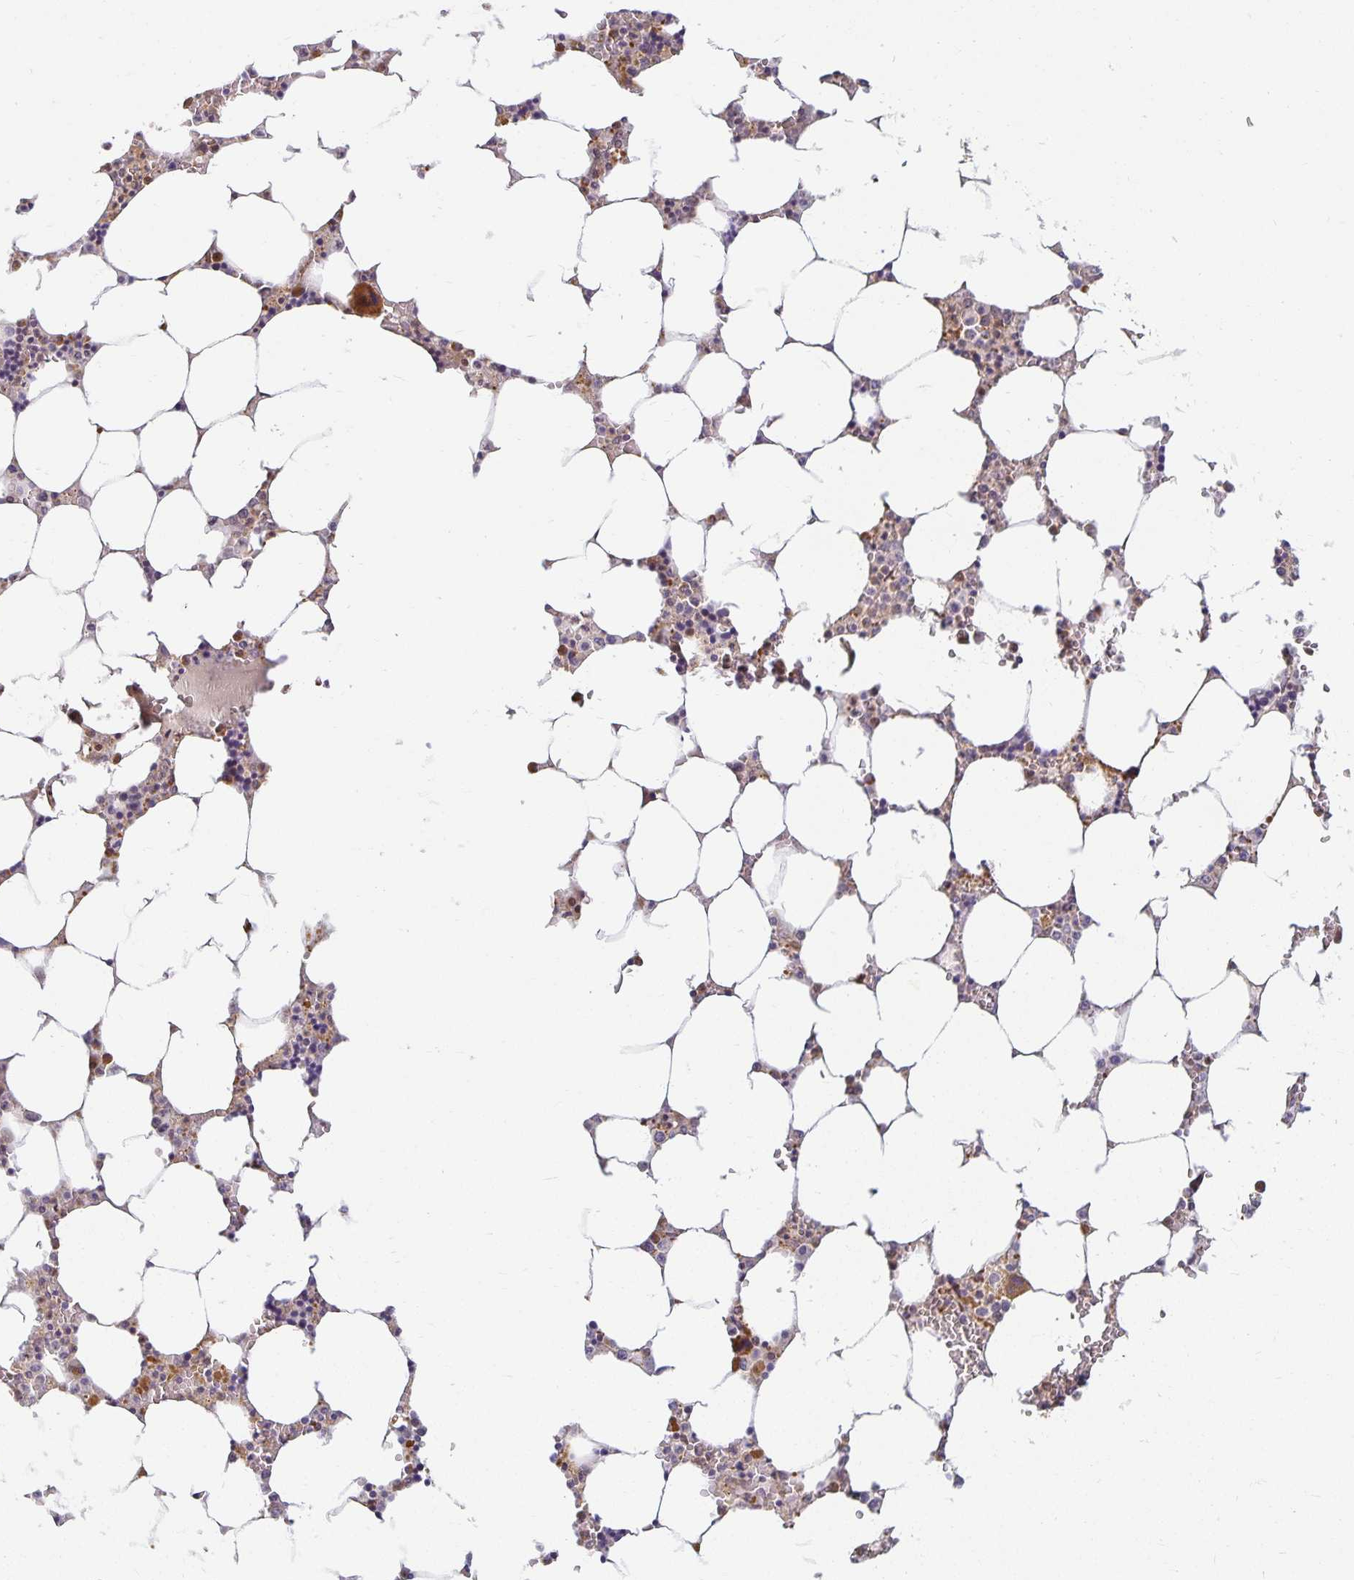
{"staining": {"intensity": "moderate", "quantity": "<25%", "location": "cytoplasmic/membranous"}, "tissue": "bone marrow", "cell_type": "Hematopoietic cells", "image_type": "normal", "snomed": [{"axis": "morphology", "description": "Normal tissue, NOS"}, {"axis": "topography", "description": "Bone marrow"}], "caption": "Brown immunohistochemical staining in normal human bone marrow exhibits moderate cytoplasmic/membranous expression in about <25% of hematopoietic cells. Nuclei are stained in blue.", "gene": "EHF", "patient": {"sex": "male", "age": 64}}